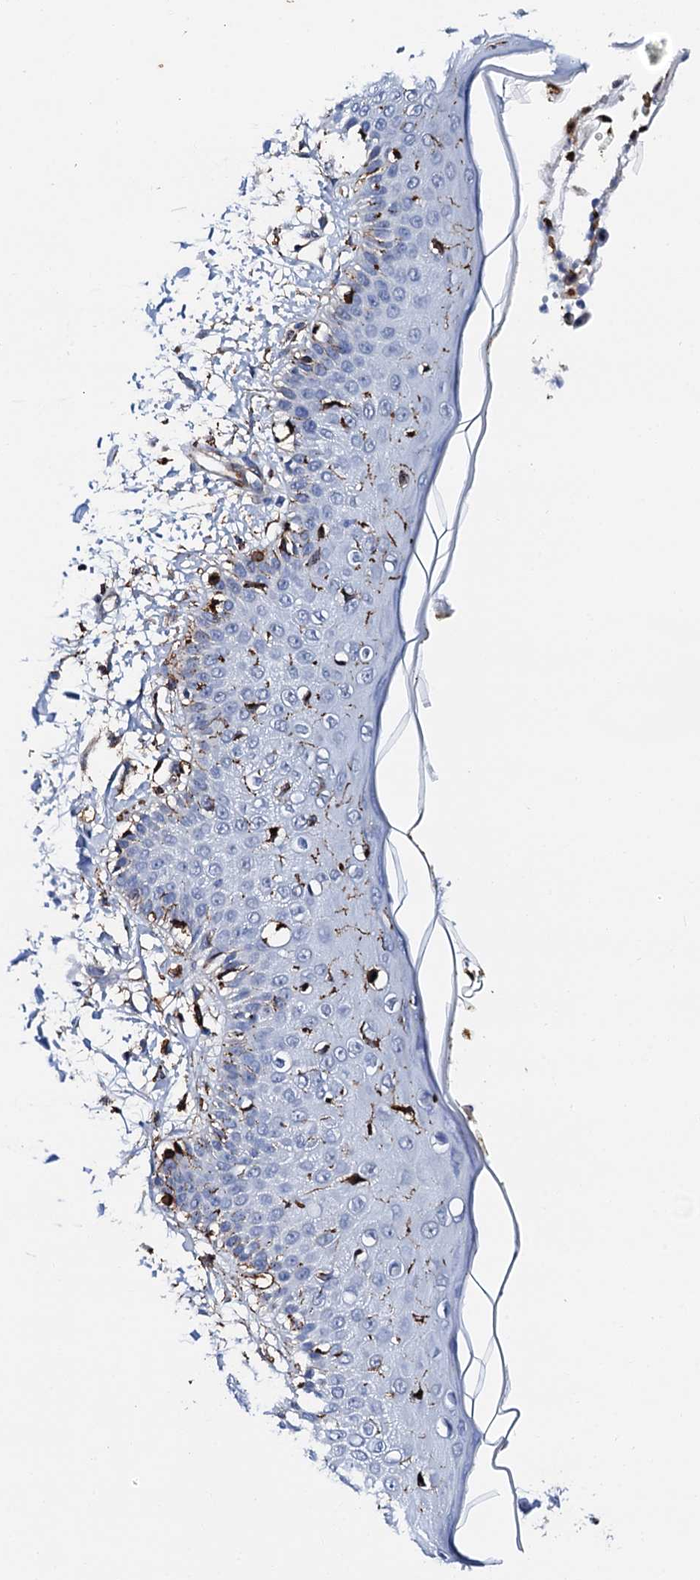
{"staining": {"intensity": "moderate", "quantity": "<25%", "location": "cytoplasmic/membranous"}, "tissue": "skin", "cell_type": "Fibroblasts", "image_type": "normal", "snomed": [{"axis": "morphology", "description": "Normal tissue, NOS"}, {"axis": "morphology", "description": "Squamous cell carcinoma, NOS"}, {"axis": "topography", "description": "Skin"}, {"axis": "topography", "description": "Peripheral nerve tissue"}], "caption": "Fibroblasts reveal moderate cytoplasmic/membranous expression in approximately <25% of cells in unremarkable skin.", "gene": "MED13L", "patient": {"sex": "male", "age": 83}}